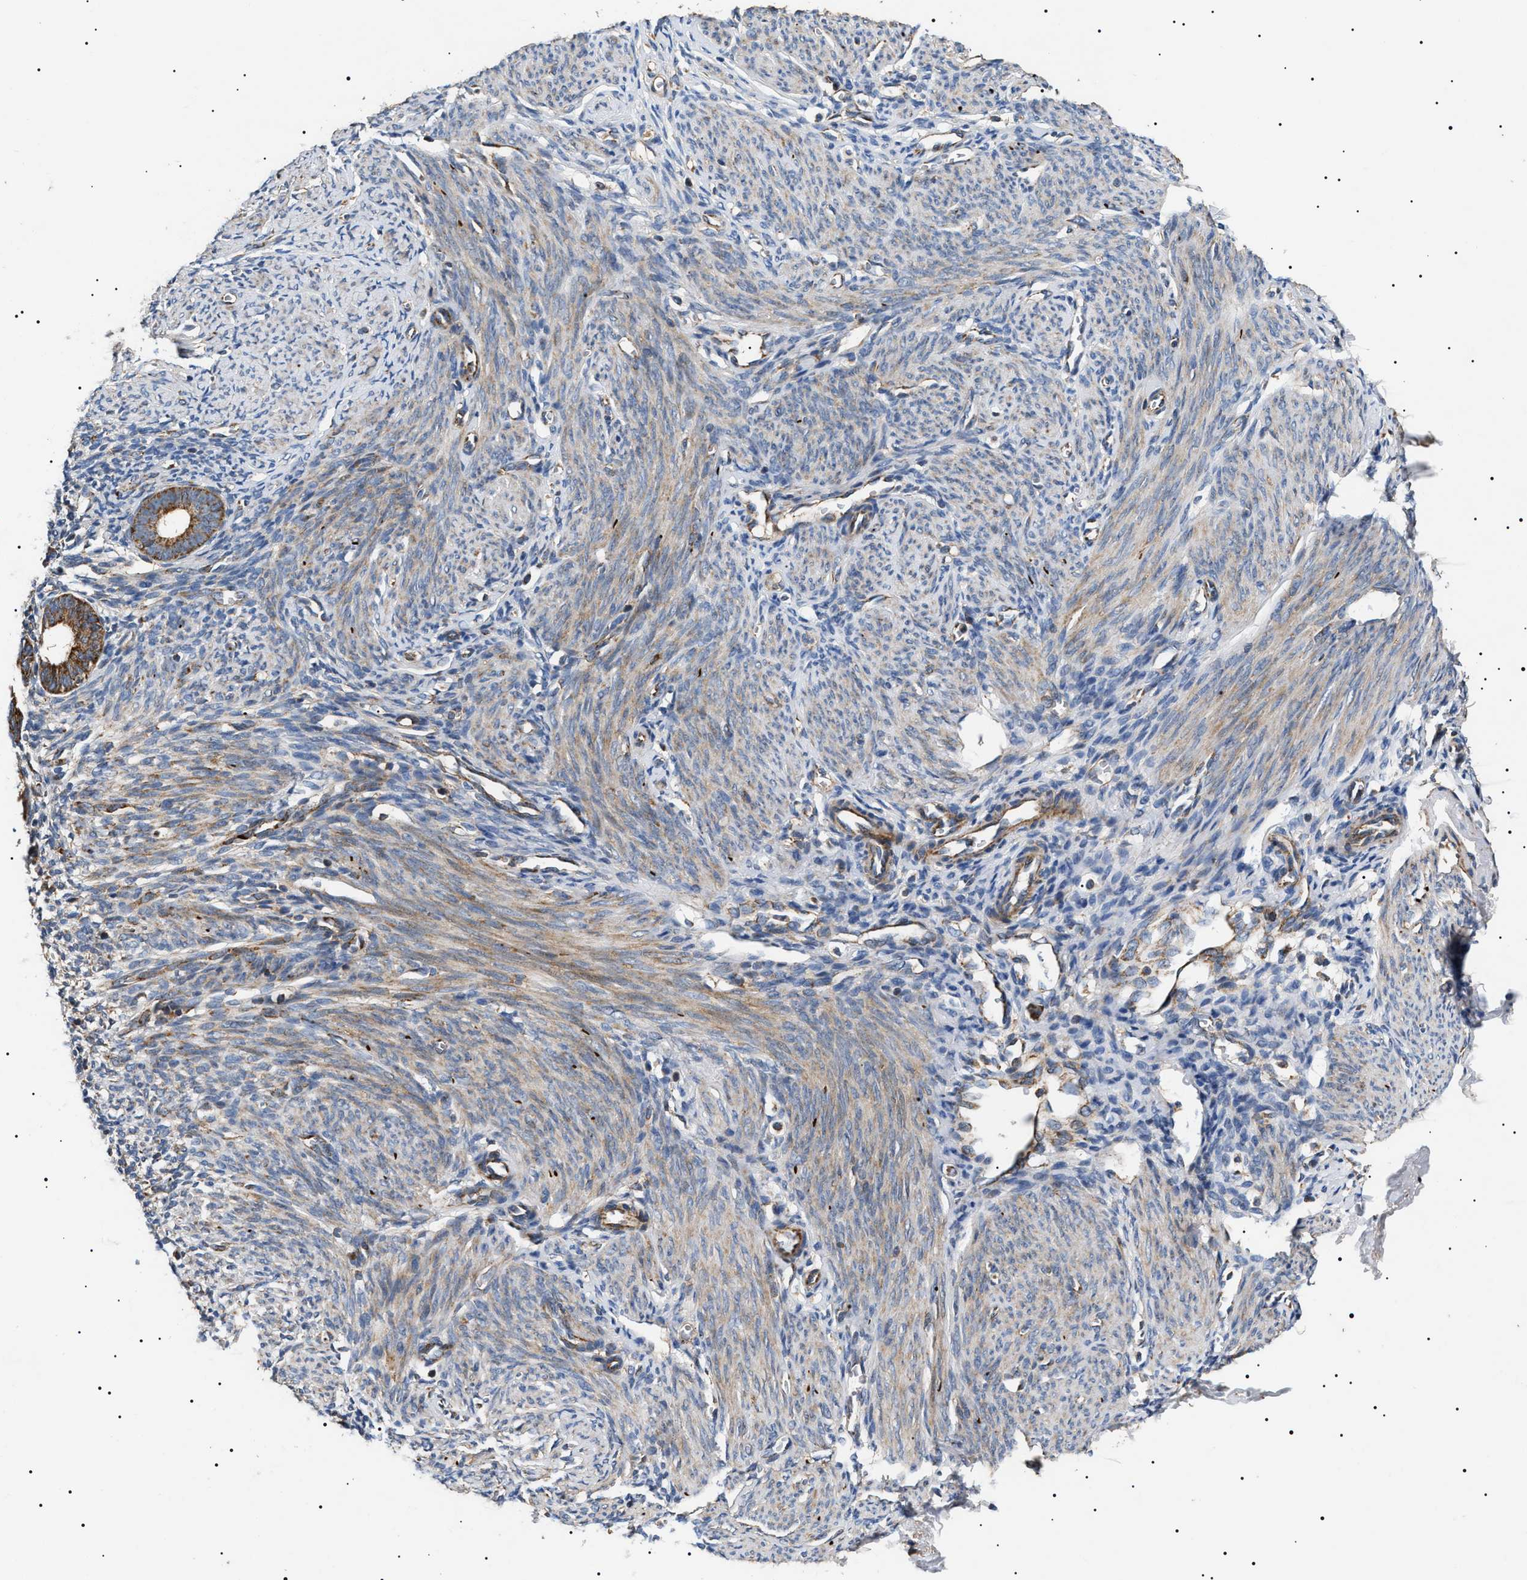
{"staining": {"intensity": "negative", "quantity": "none", "location": "none"}, "tissue": "endometrium", "cell_type": "Cells in endometrial stroma", "image_type": "normal", "snomed": [{"axis": "morphology", "description": "Normal tissue, NOS"}, {"axis": "morphology", "description": "Adenocarcinoma, NOS"}, {"axis": "topography", "description": "Endometrium"}], "caption": "High power microscopy photomicrograph of an IHC image of unremarkable endometrium, revealing no significant positivity in cells in endometrial stroma. The staining was performed using DAB to visualize the protein expression in brown, while the nuclei were stained in blue with hematoxylin (Magnification: 20x).", "gene": "OXSM", "patient": {"sex": "female", "age": 57}}